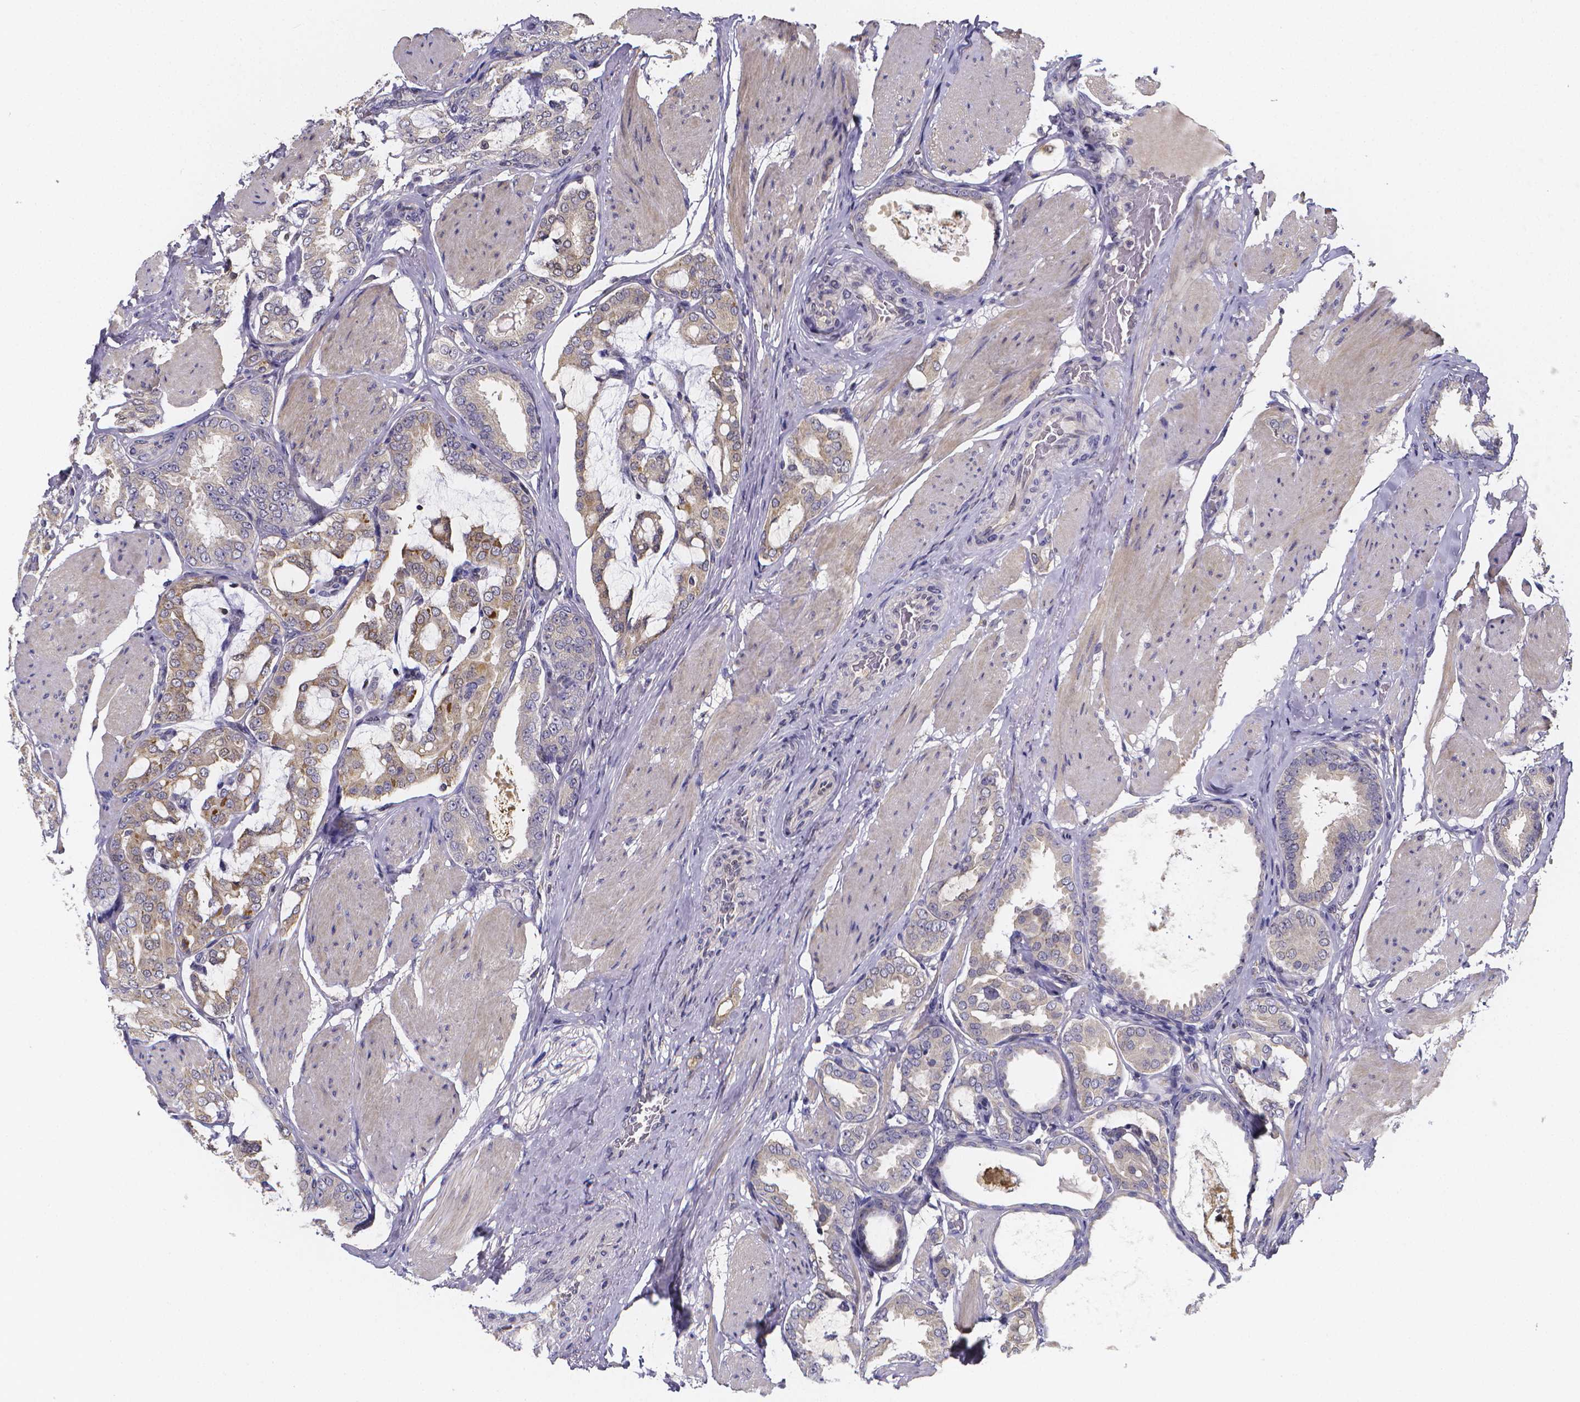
{"staining": {"intensity": "weak", "quantity": "<25%", "location": "cytoplasmic/membranous"}, "tissue": "prostate cancer", "cell_type": "Tumor cells", "image_type": "cancer", "snomed": [{"axis": "morphology", "description": "Adenocarcinoma, High grade"}, {"axis": "topography", "description": "Prostate"}], "caption": "This is an immunohistochemistry (IHC) image of human prostate cancer. There is no positivity in tumor cells.", "gene": "PAH", "patient": {"sex": "male", "age": 63}}